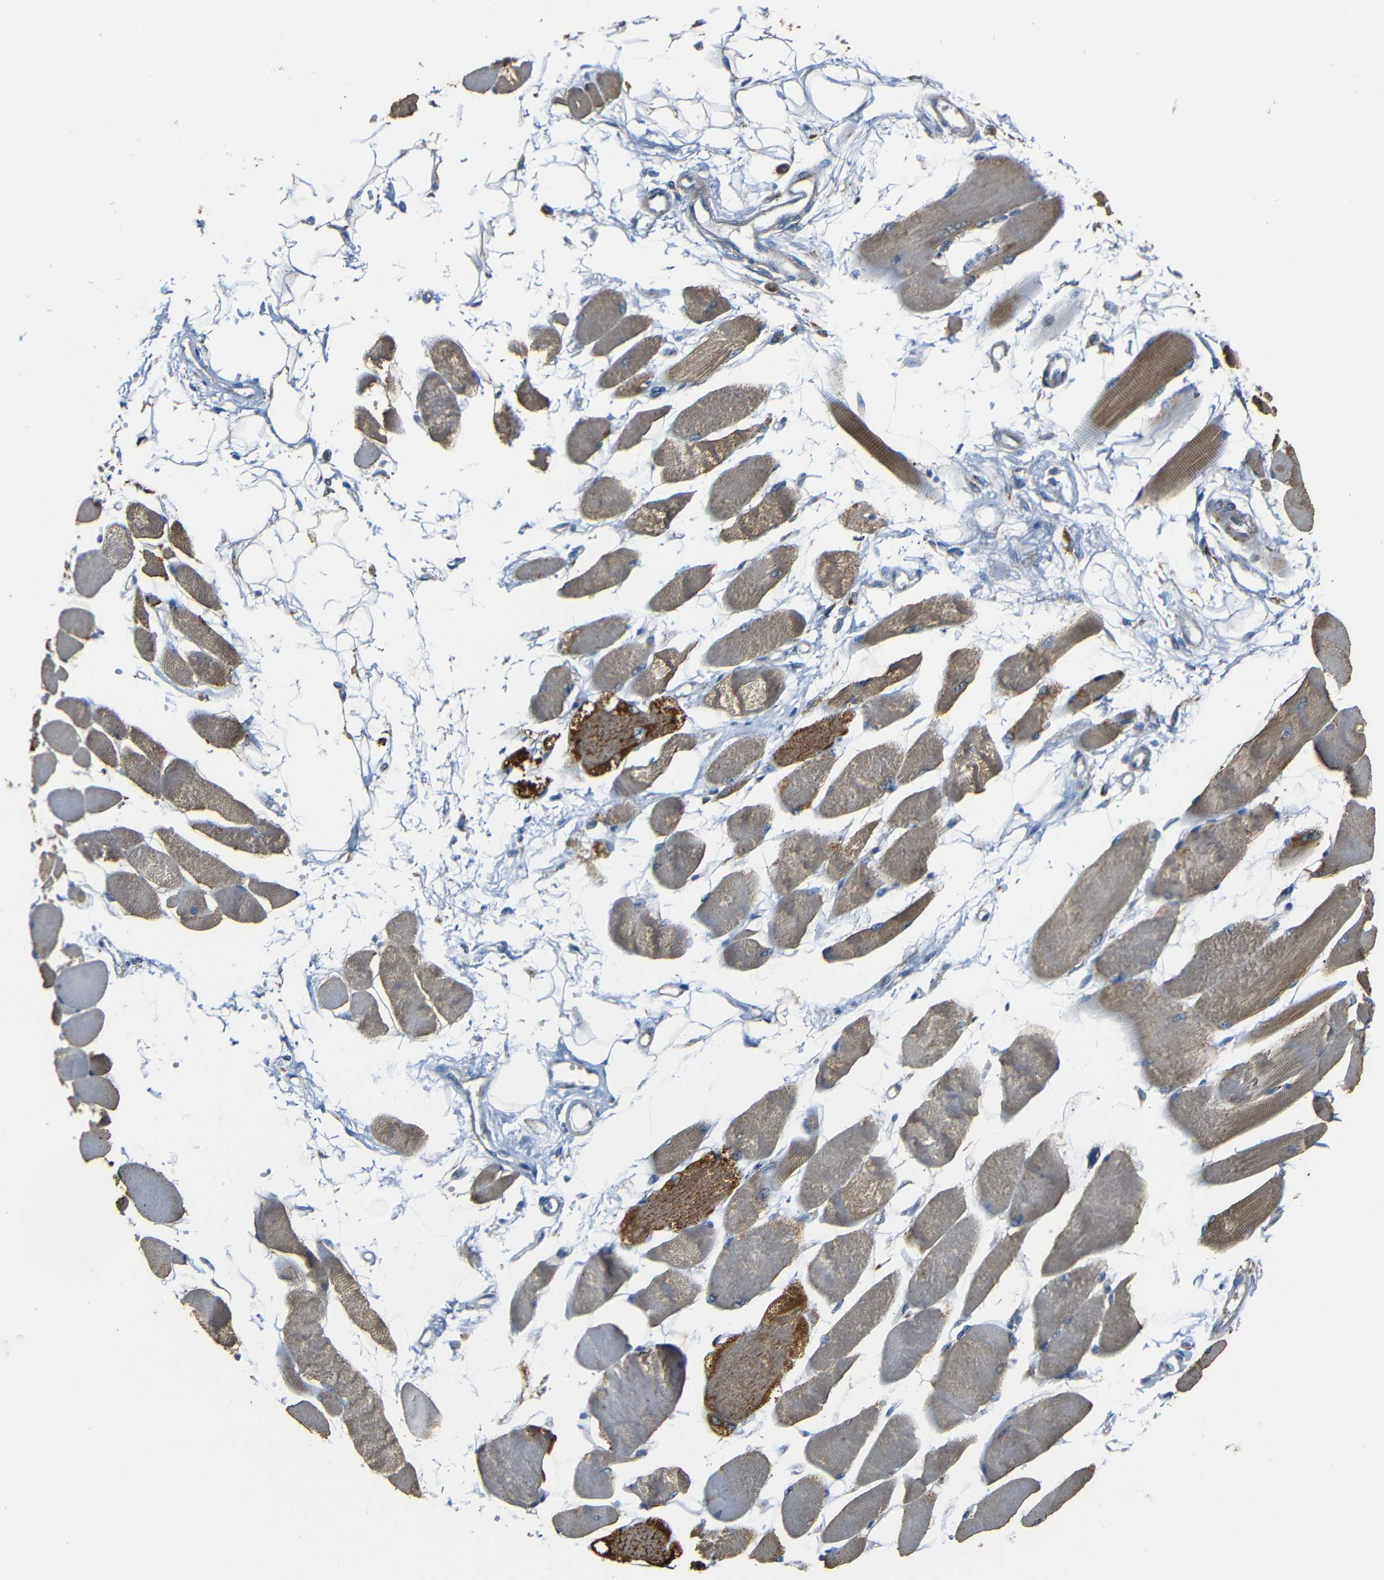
{"staining": {"intensity": "weak", "quantity": ">75%", "location": "cytoplasmic/membranous"}, "tissue": "skeletal muscle", "cell_type": "Myocytes", "image_type": "normal", "snomed": [{"axis": "morphology", "description": "Normal tissue, NOS"}, {"axis": "topography", "description": "Skeletal muscle"}, {"axis": "topography", "description": "Peripheral nerve tissue"}], "caption": "This image demonstrates IHC staining of normal skeletal muscle, with low weak cytoplasmic/membranous positivity in approximately >75% of myocytes.", "gene": "NR3C2", "patient": {"sex": "female", "age": 84}}